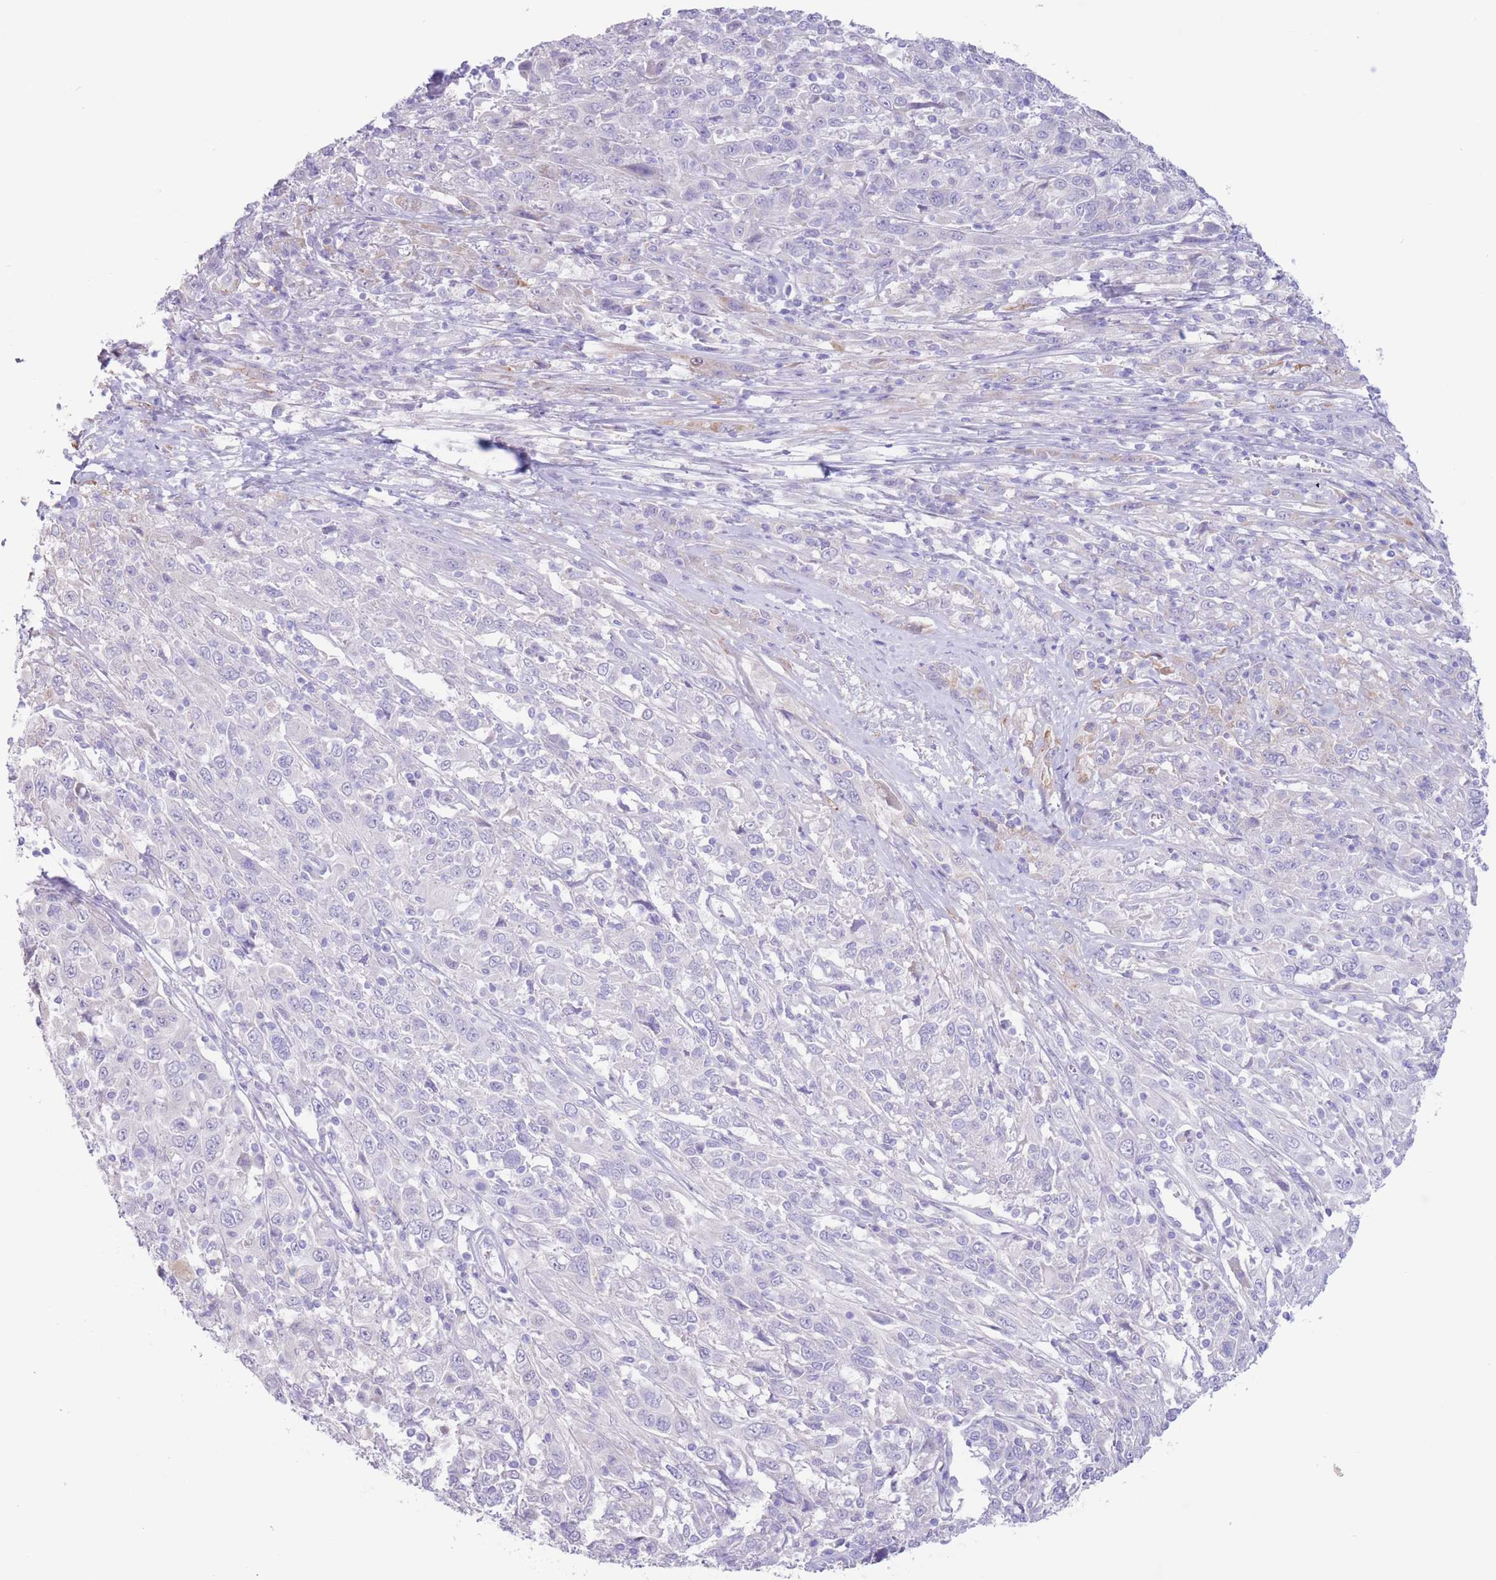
{"staining": {"intensity": "negative", "quantity": "none", "location": "none"}, "tissue": "cervical cancer", "cell_type": "Tumor cells", "image_type": "cancer", "snomed": [{"axis": "morphology", "description": "Squamous cell carcinoma, NOS"}, {"axis": "topography", "description": "Cervix"}], "caption": "This is an IHC photomicrograph of human squamous cell carcinoma (cervical). There is no positivity in tumor cells.", "gene": "FAH", "patient": {"sex": "female", "age": 46}}